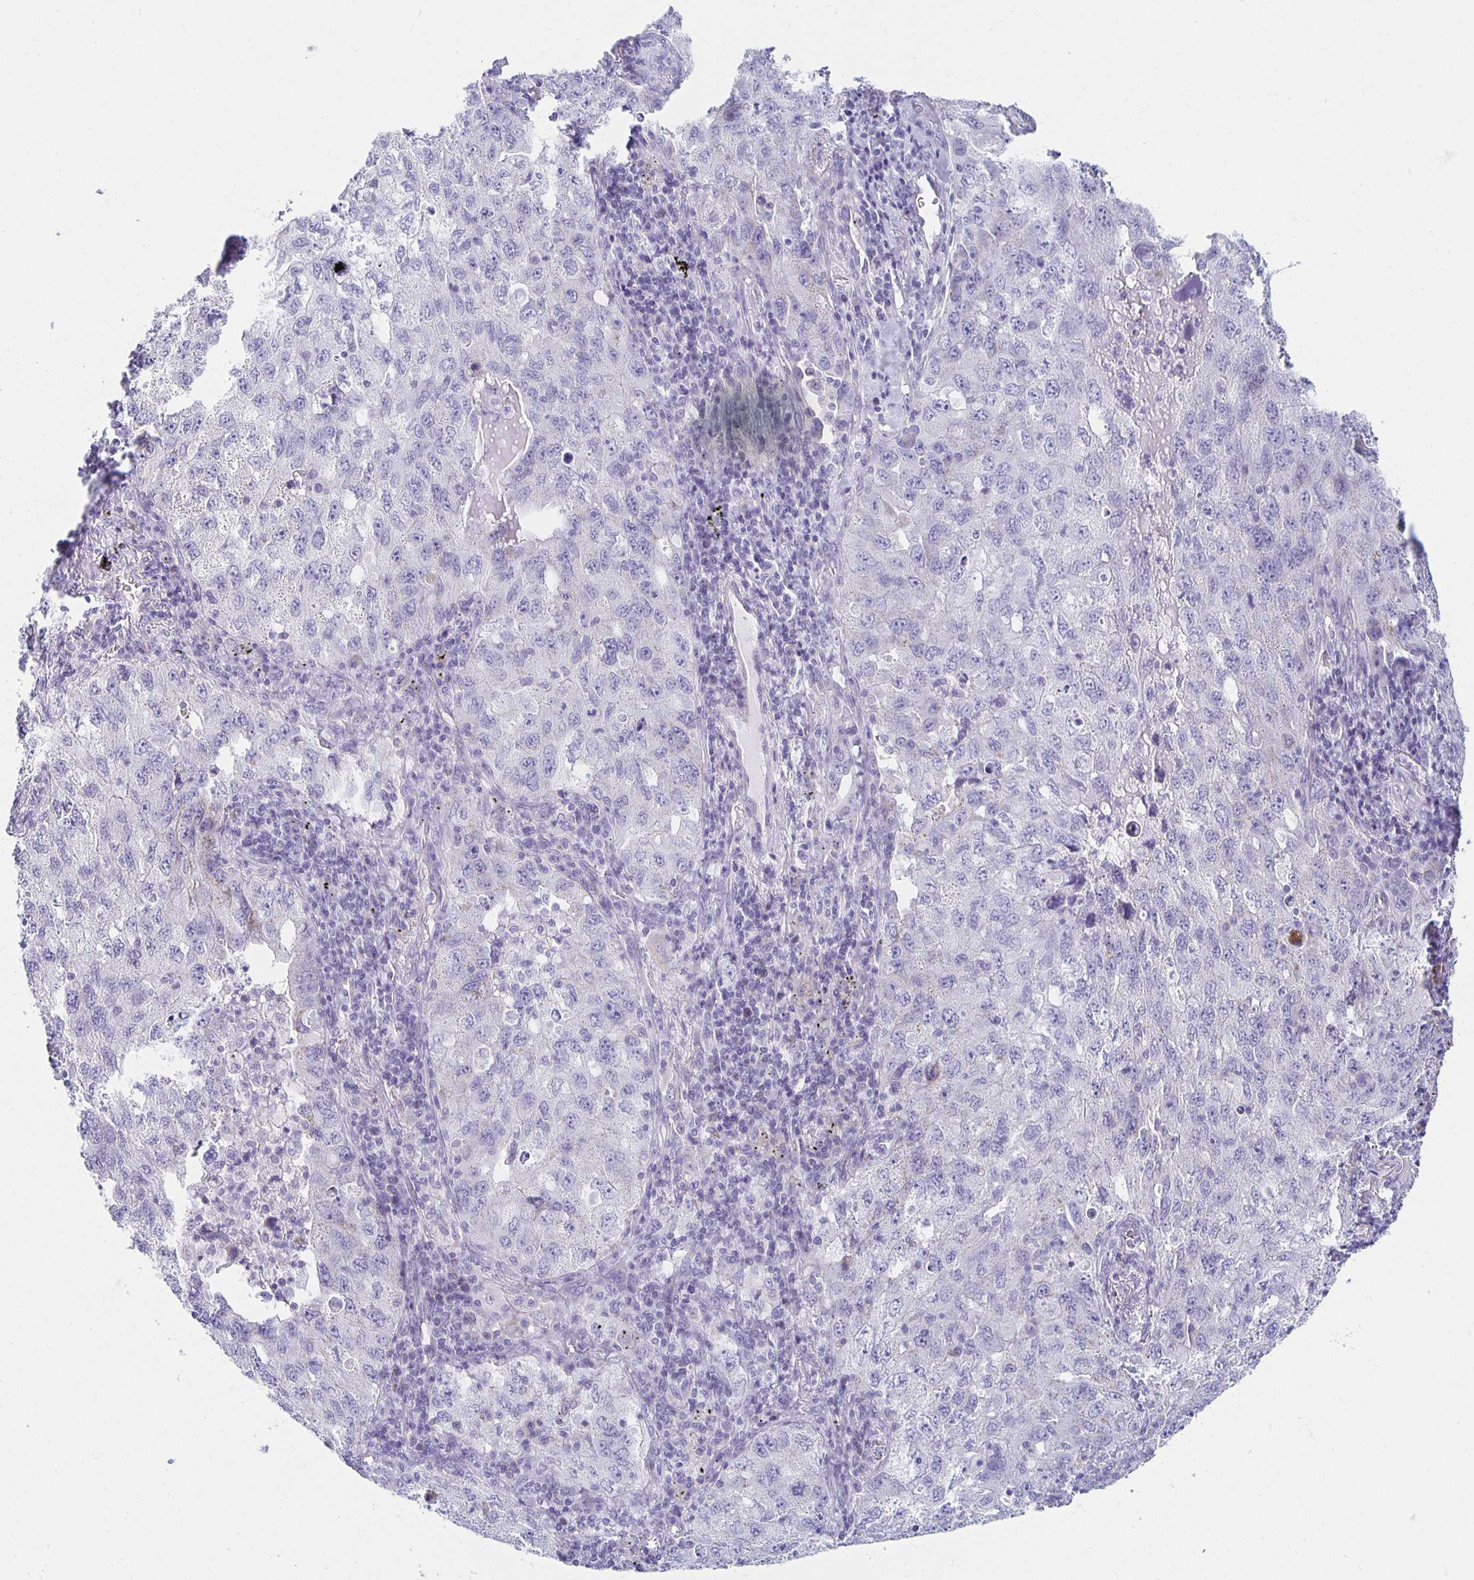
{"staining": {"intensity": "negative", "quantity": "none", "location": "none"}, "tissue": "lung cancer", "cell_type": "Tumor cells", "image_type": "cancer", "snomed": [{"axis": "morphology", "description": "Adenocarcinoma, NOS"}, {"axis": "topography", "description": "Lung"}], "caption": "IHC photomicrograph of neoplastic tissue: human adenocarcinoma (lung) stained with DAB exhibits no significant protein expression in tumor cells.", "gene": "TEX44", "patient": {"sex": "female", "age": 57}}